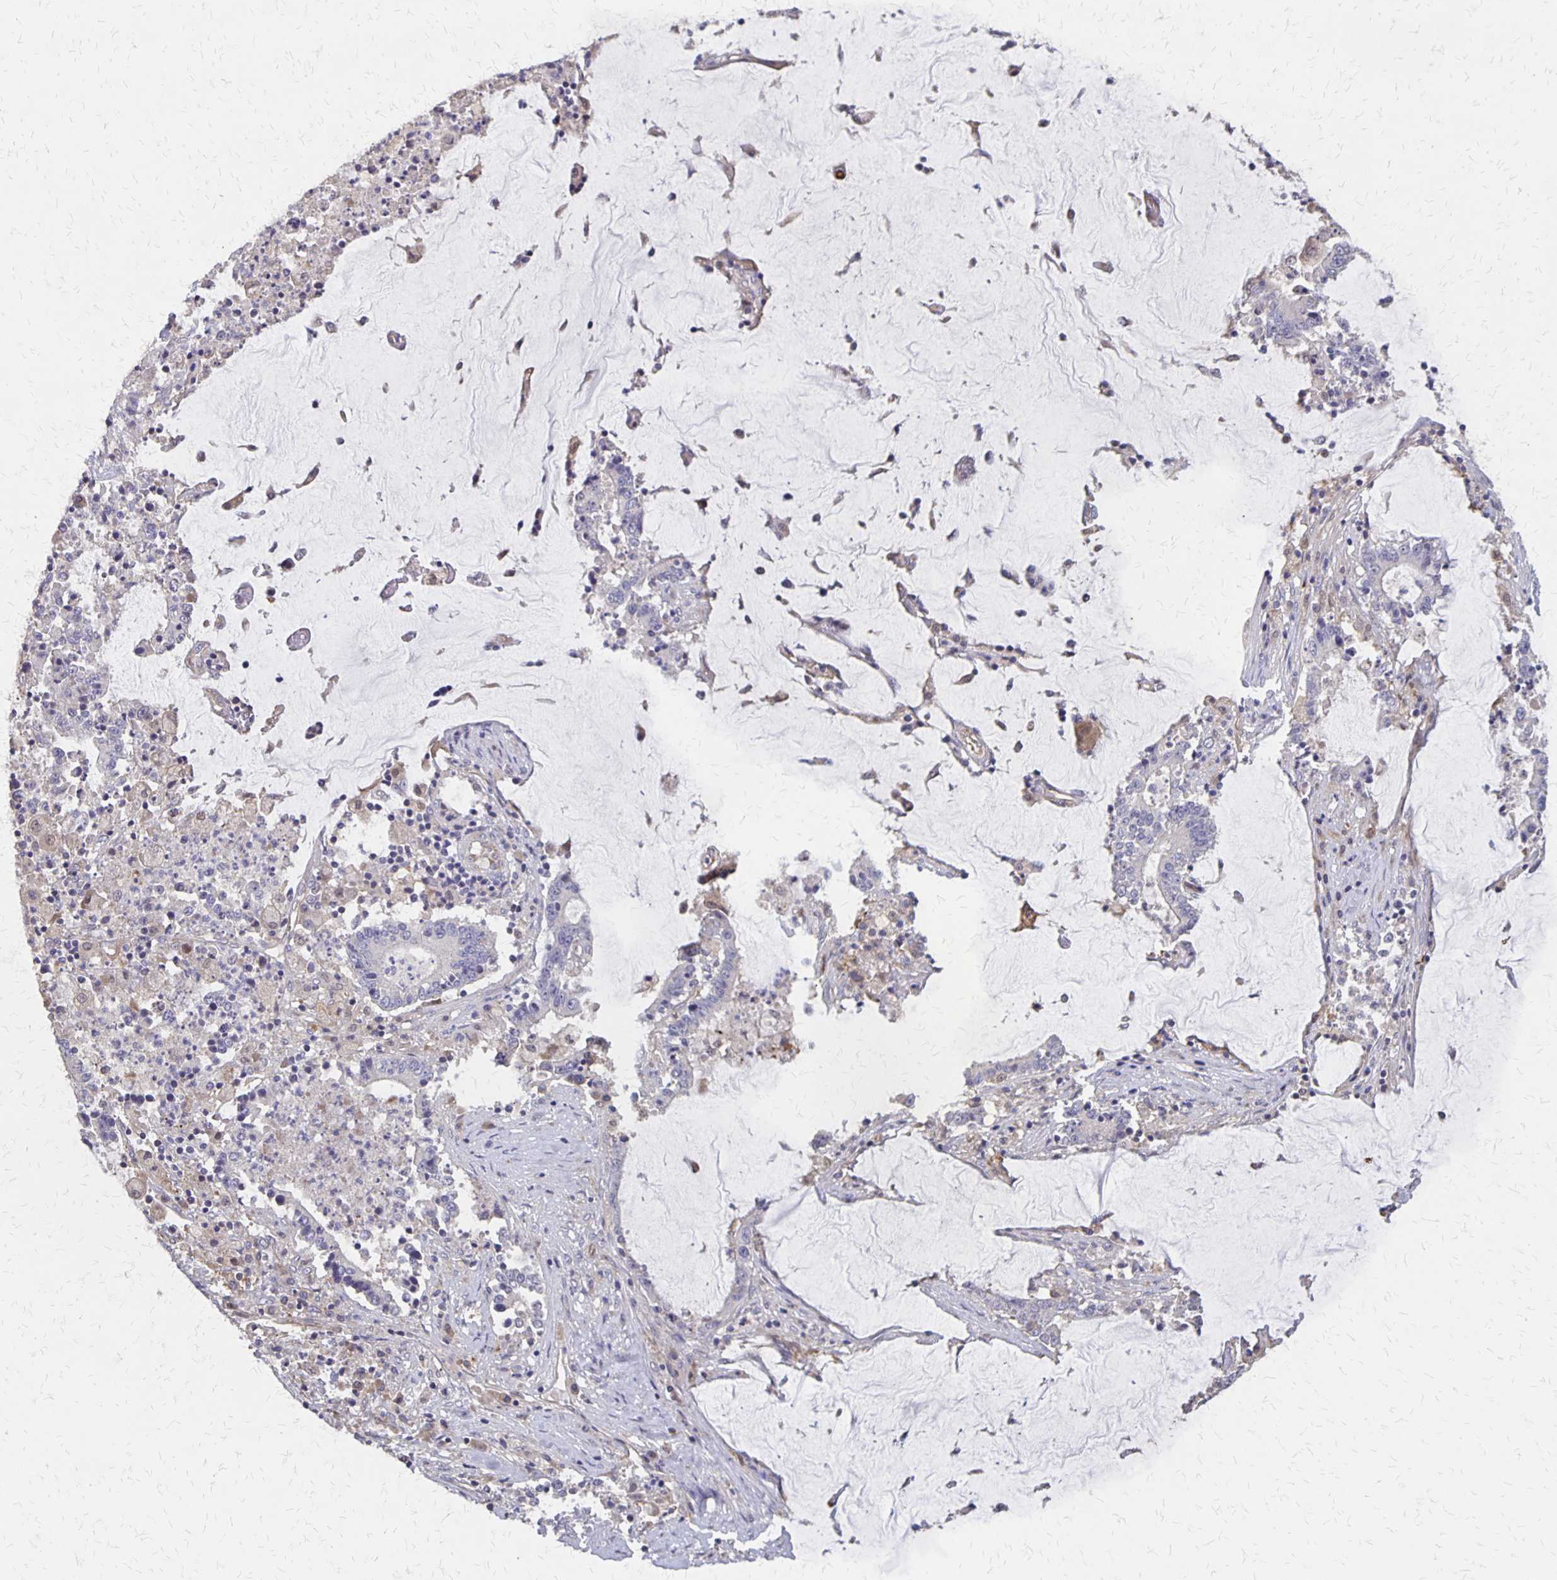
{"staining": {"intensity": "negative", "quantity": "none", "location": "none"}, "tissue": "stomach cancer", "cell_type": "Tumor cells", "image_type": "cancer", "snomed": [{"axis": "morphology", "description": "Adenocarcinoma, NOS"}, {"axis": "topography", "description": "Stomach, upper"}], "caption": "The immunohistochemistry photomicrograph has no significant staining in tumor cells of stomach cancer tissue. The staining is performed using DAB brown chromogen with nuclei counter-stained in using hematoxylin.", "gene": "NOG", "patient": {"sex": "male", "age": 68}}